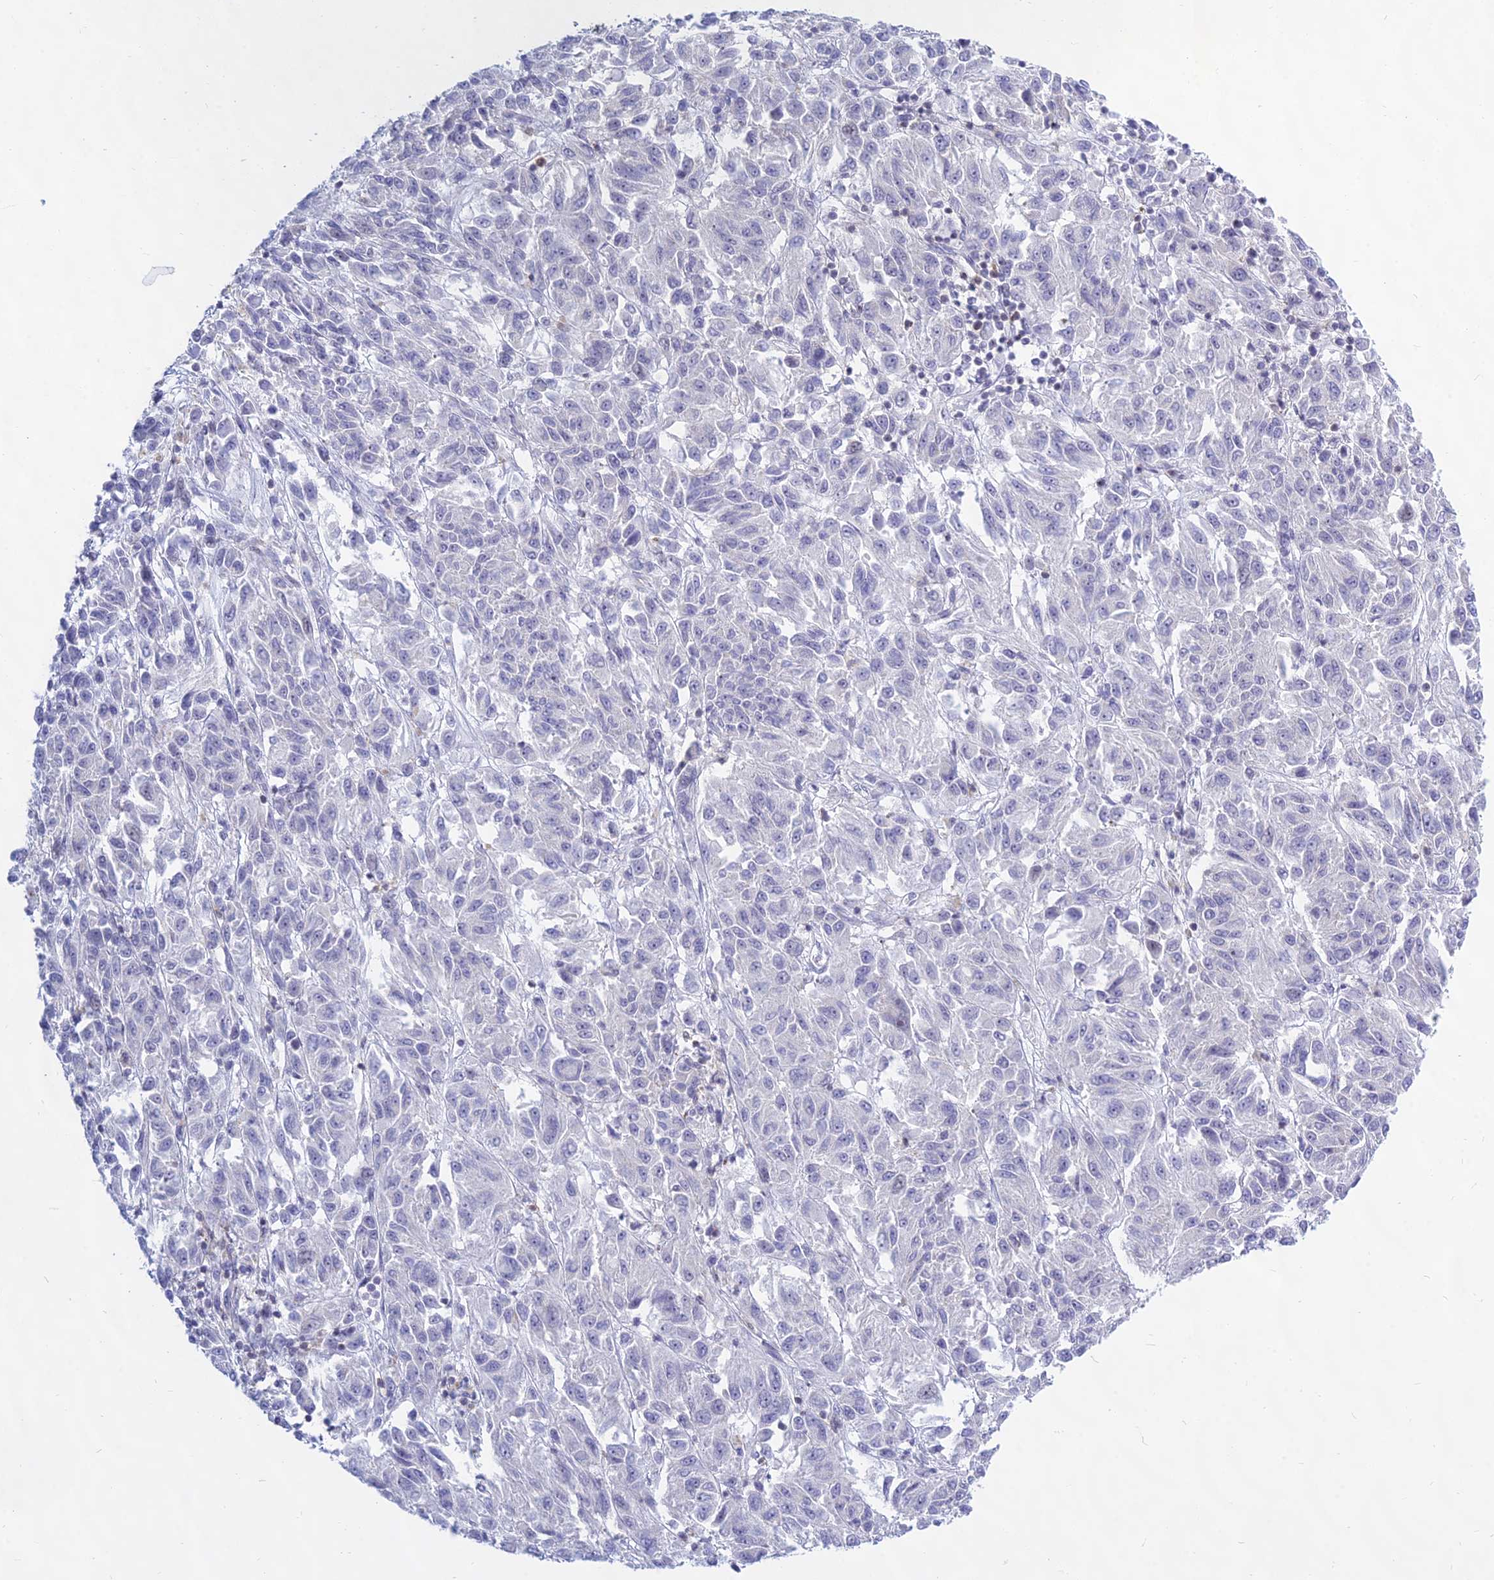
{"staining": {"intensity": "negative", "quantity": "none", "location": "none"}, "tissue": "melanoma", "cell_type": "Tumor cells", "image_type": "cancer", "snomed": [{"axis": "morphology", "description": "Malignant melanoma, Metastatic site"}, {"axis": "topography", "description": "Lung"}], "caption": "Tumor cells are negative for protein expression in human malignant melanoma (metastatic site).", "gene": "KRR1", "patient": {"sex": "male", "age": 64}}